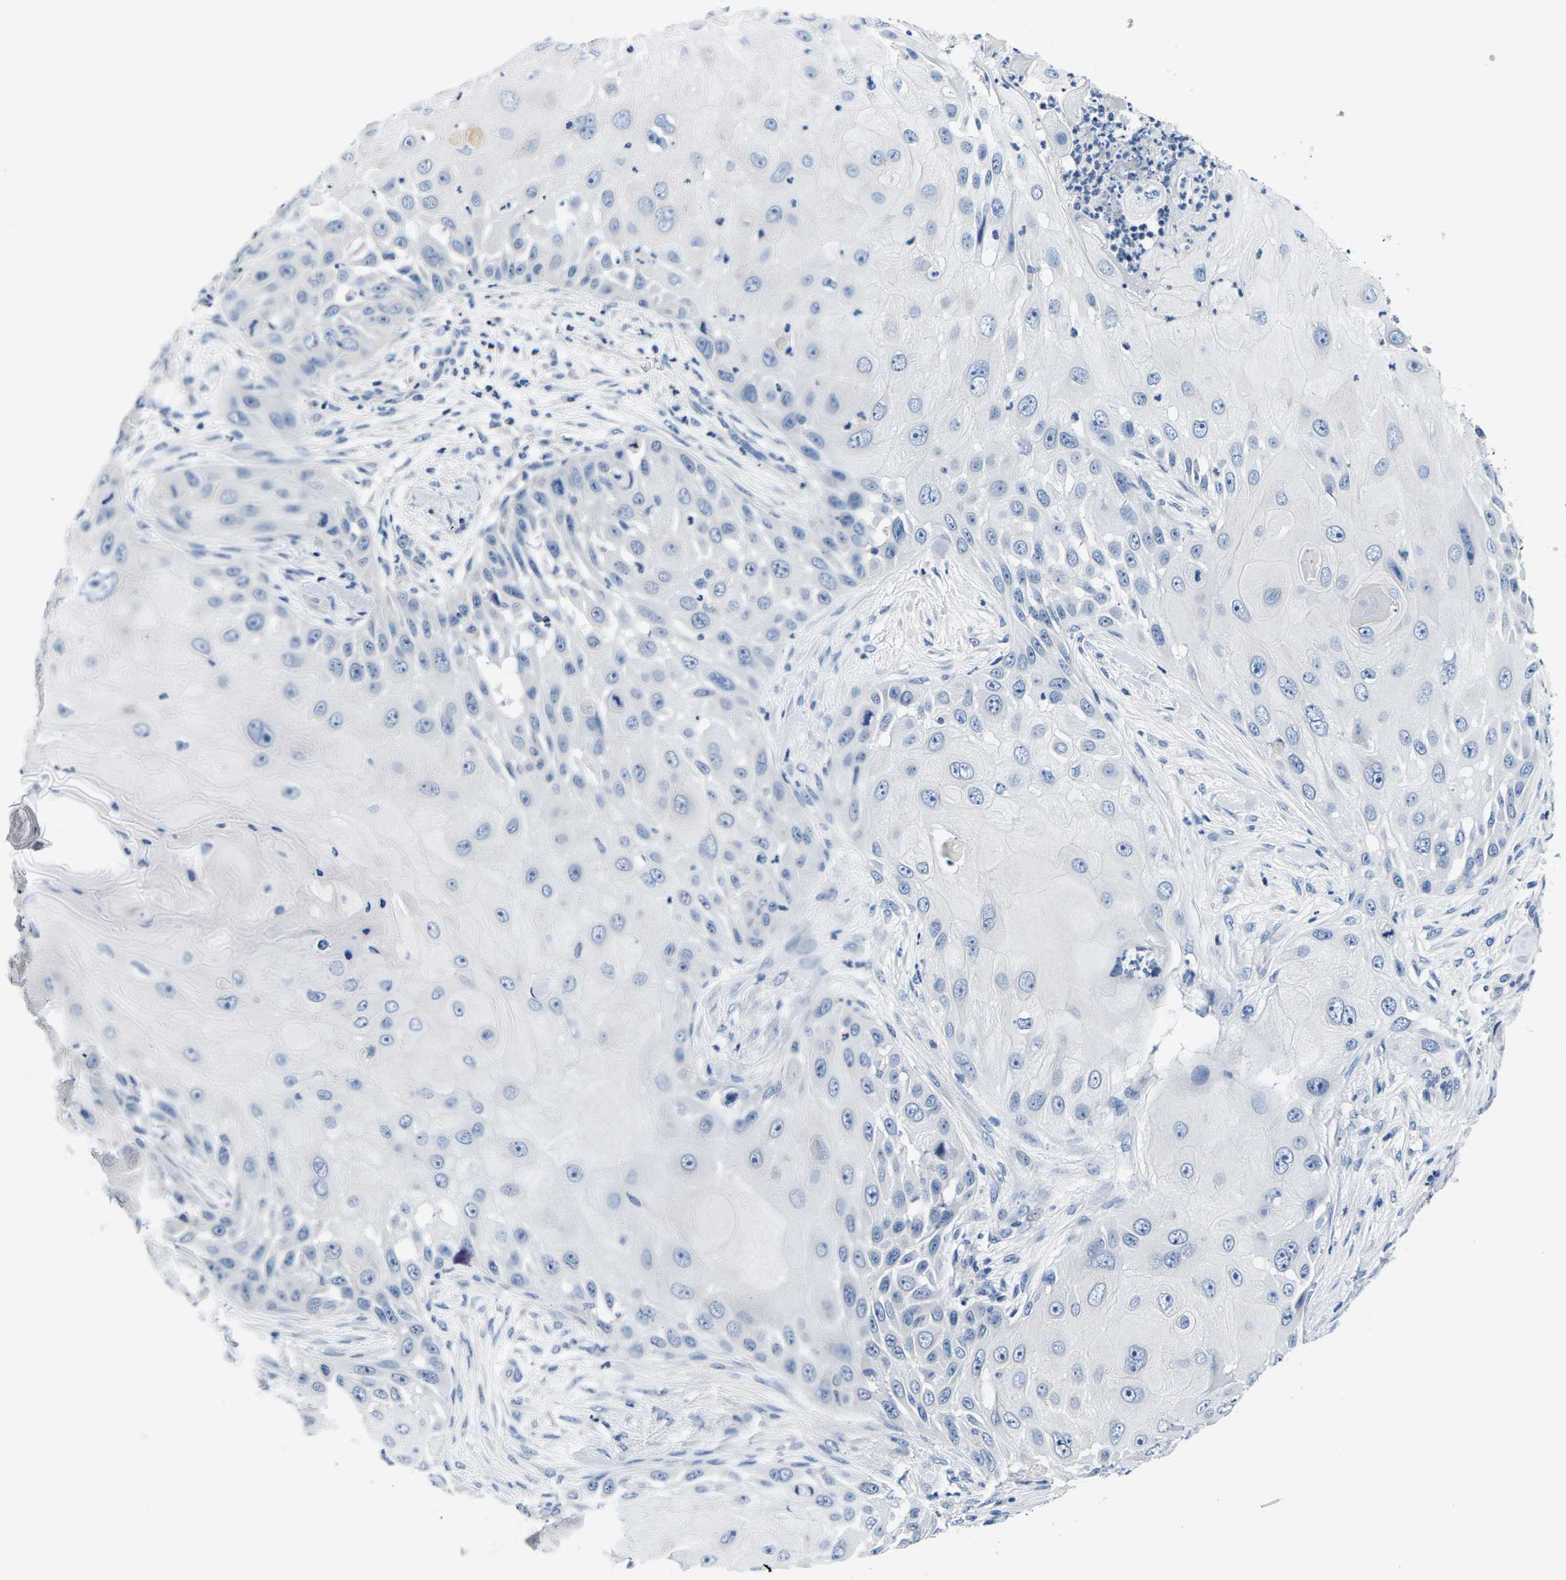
{"staining": {"intensity": "negative", "quantity": "none", "location": "none"}, "tissue": "skin cancer", "cell_type": "Tumor cells", "image_type": "cancer", "snomed": [{"axis": "morphology", "description": "Squamous cell carcinoma, NOS"}, {"axis": "topography", "description": "Skin"}], "caption": "This is an immunohistochemistry (IHC) histopathology image of squamous cell carcinoma (skin). There is no expression in tumor cells.", "gene": "TSPAN2", "patient": {"sex": "female", "age": 44}}